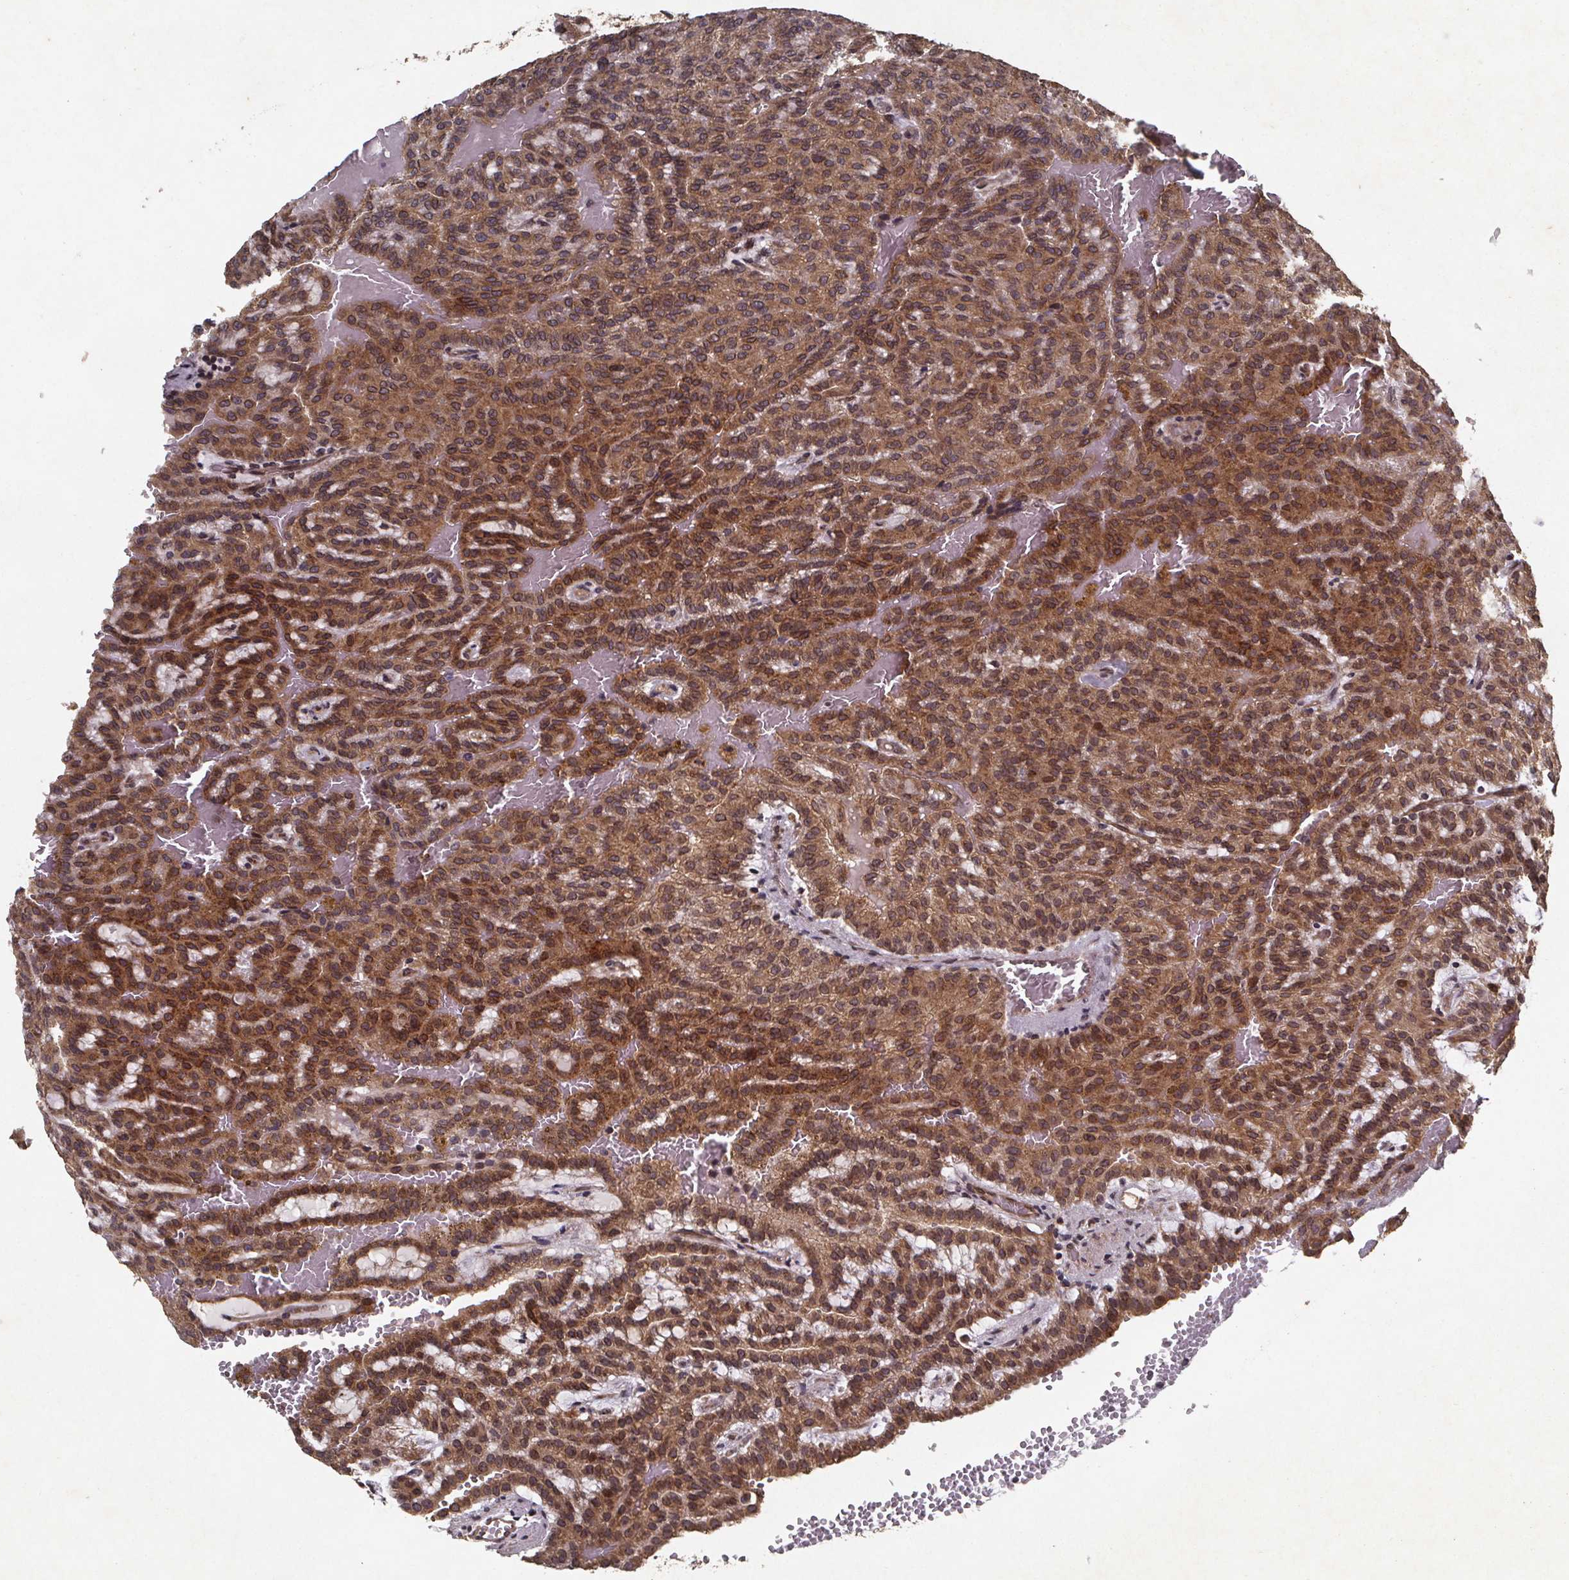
{"staining": {"intensity": "moderate", "quantity": ">75%", "location": "cytoplasmic/membranous"}, "tissue": "renal cancer", "cell_type": "Tumor cells", "image_type": "cancer", "snomed": [{"axis": "morphology", "description": "Adenocarcinoma, NOS"}, {"axis": "topography", "description": "Kidney"}], "caption": "Tumor cells exhibit medium levels of moderate cytoplasmic/membranous expression in about >75% of cells in renal cancer. The staining is performed using DAB (3,3'-diaminobenzidine) brown chromogen to label protein expression. The nuclei are counter-stained blue using hematoxylin.", "gene": "PIERCE2", "patient": {"sex": "male", "age": 63}}